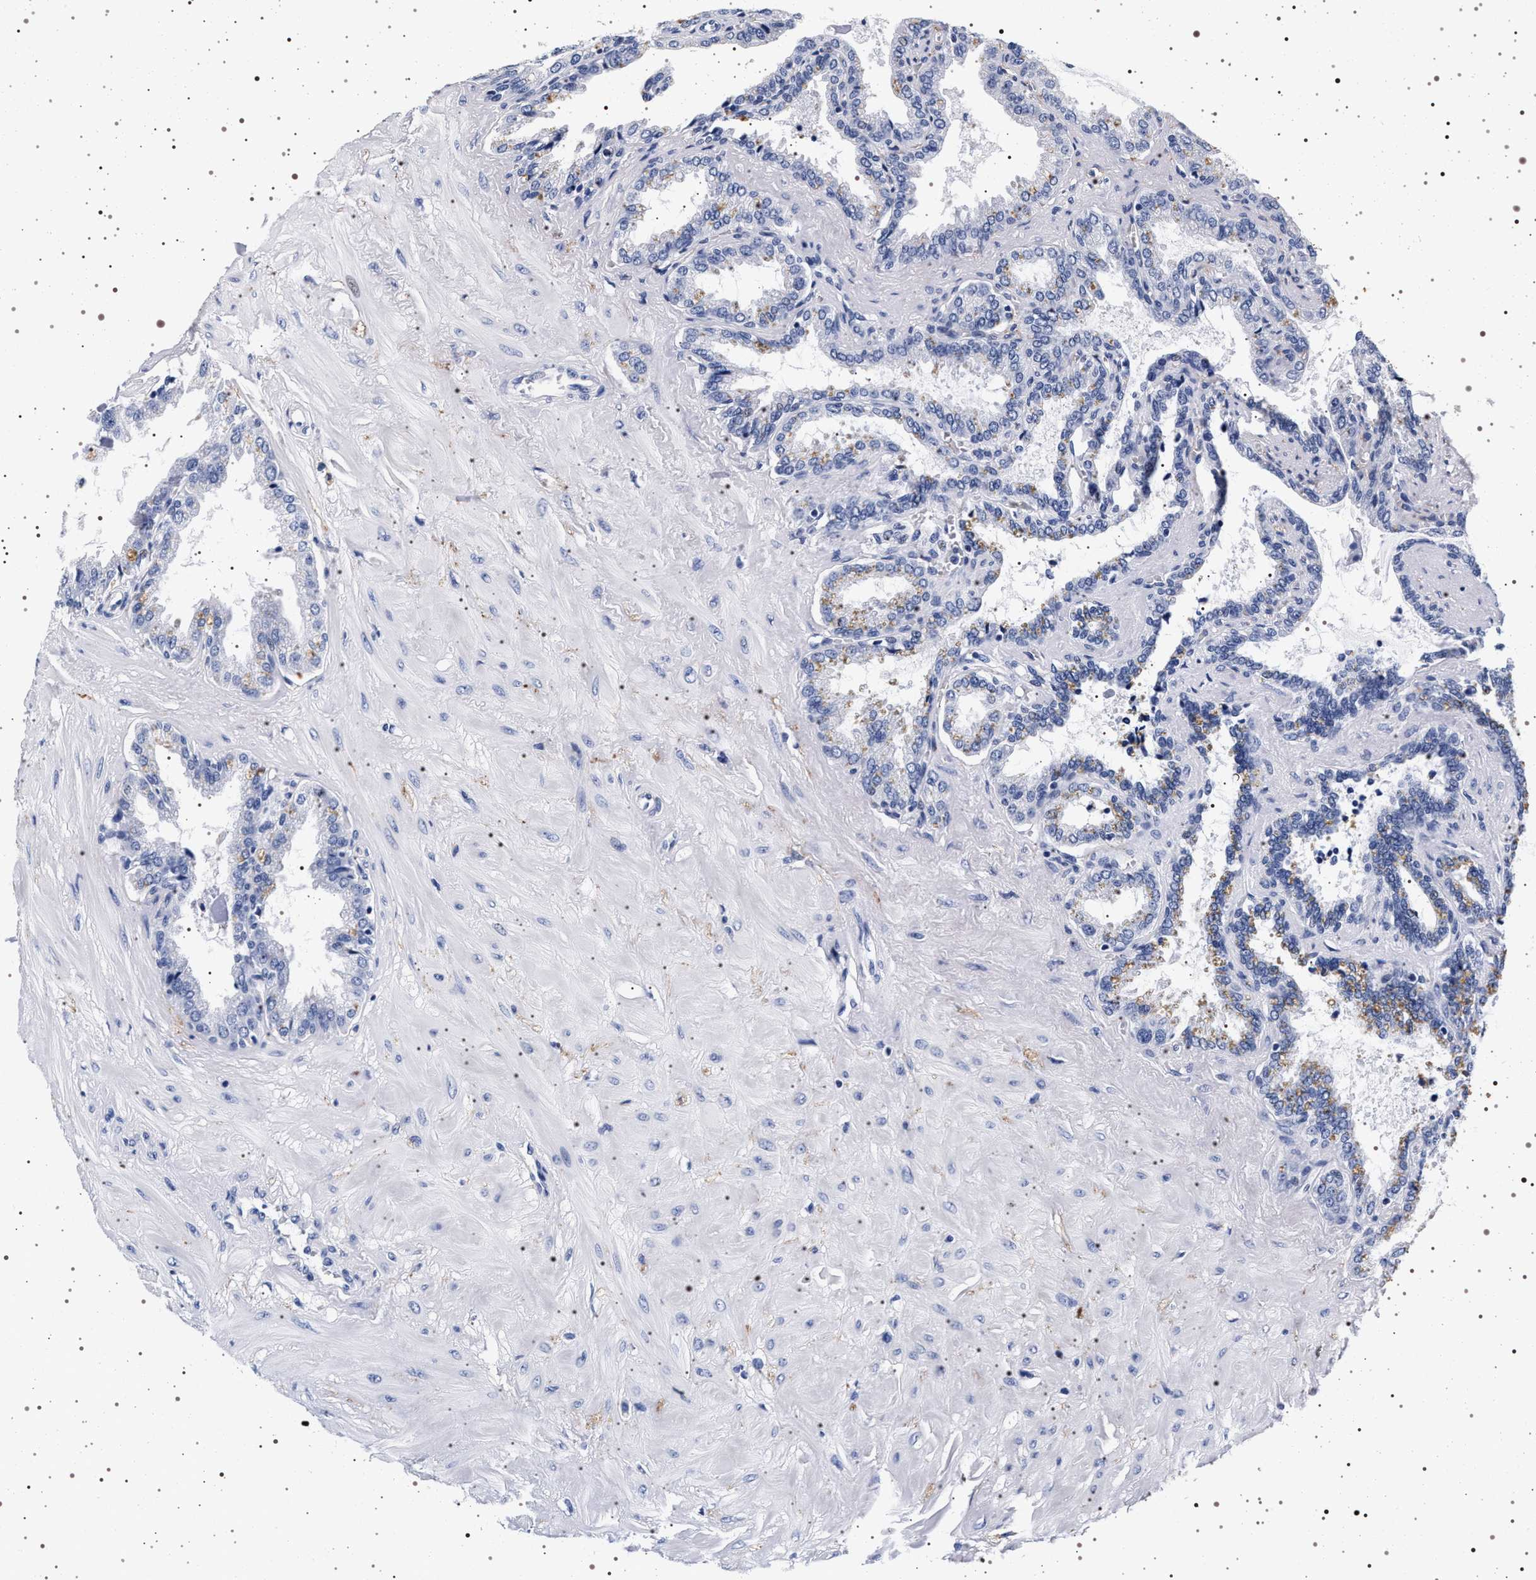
{"staining": {"intensity": "negative", "quantity": "none", "location": "none"}, "tissue": "seminal vesicle", "cell_type": "Glandular cells", "image_type": "normal", "snomed": [{"axis": "morphology", "description": "Normal tissue, NOS"}, {"axis": "topography", "description": "Seminal veicle"}], "caption": "Immunohistochemistry of unremarkable human seminal vesicle demonstrates no staining in glandular cells.", "gene": "SYN1", "patient": {"sex": "male", "age": 46}}